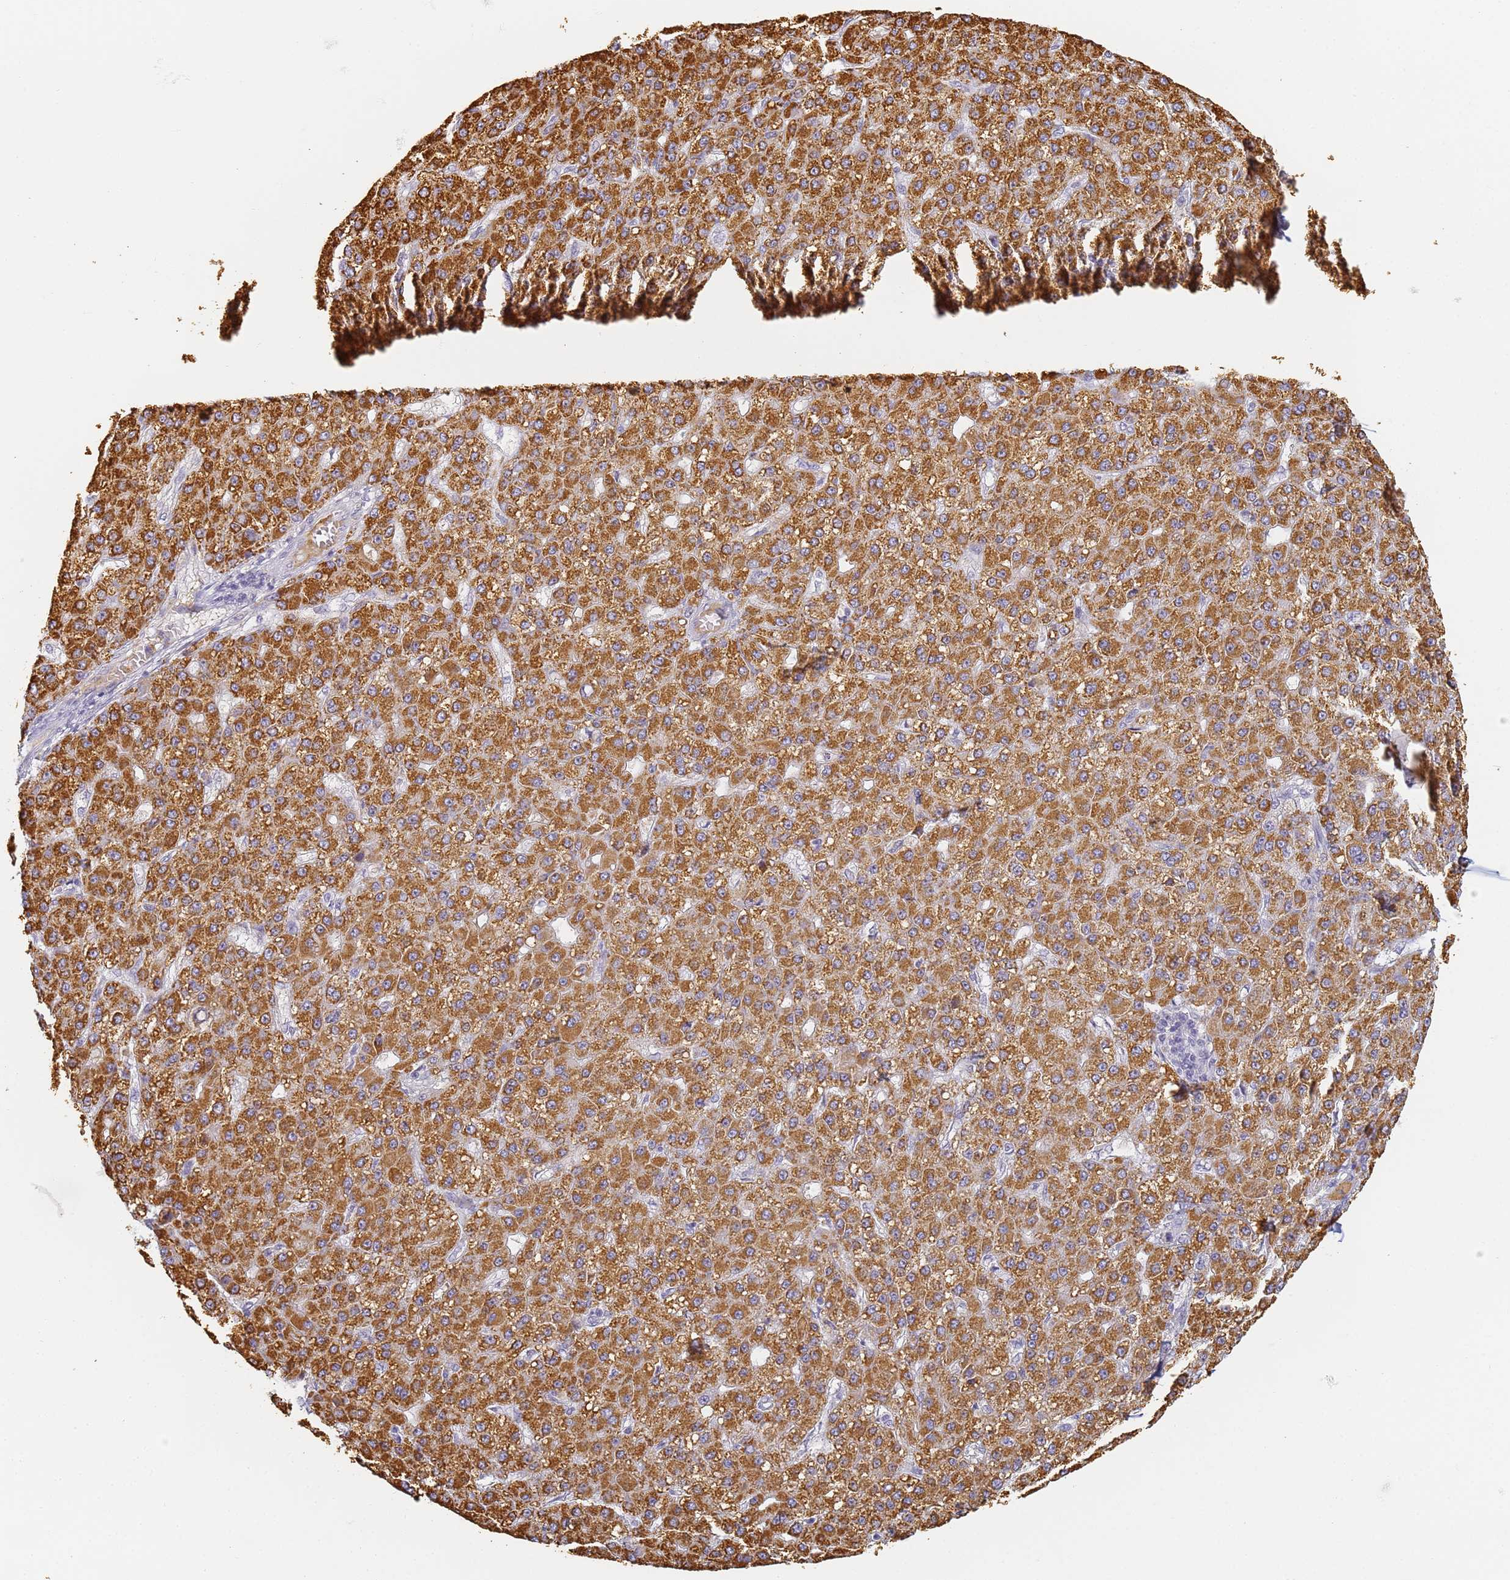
{"staining": {"intensity": "strong", "quantity": ">75%", "location": "cytoplasmic/membranous"}, "tissue": "liver cancer", "cell_type": "Tumor cells", "image_type": "cancer", "snomed": [{"axis": "morphology", "description": "Carcinoma, Hepatocellular, NOS"}, {"axis": "topography", "description": "Liver"}], "caption": "Brown immunohistochemical staining in human liver cancer shows strong cytoplasmic/membranous expression in about >75% of tumor cells. The protein is shown in brown color, while the nuclei are stained blue.", "gene": "SLC38A9", "patient": {"sex": "male", "age": 67}}